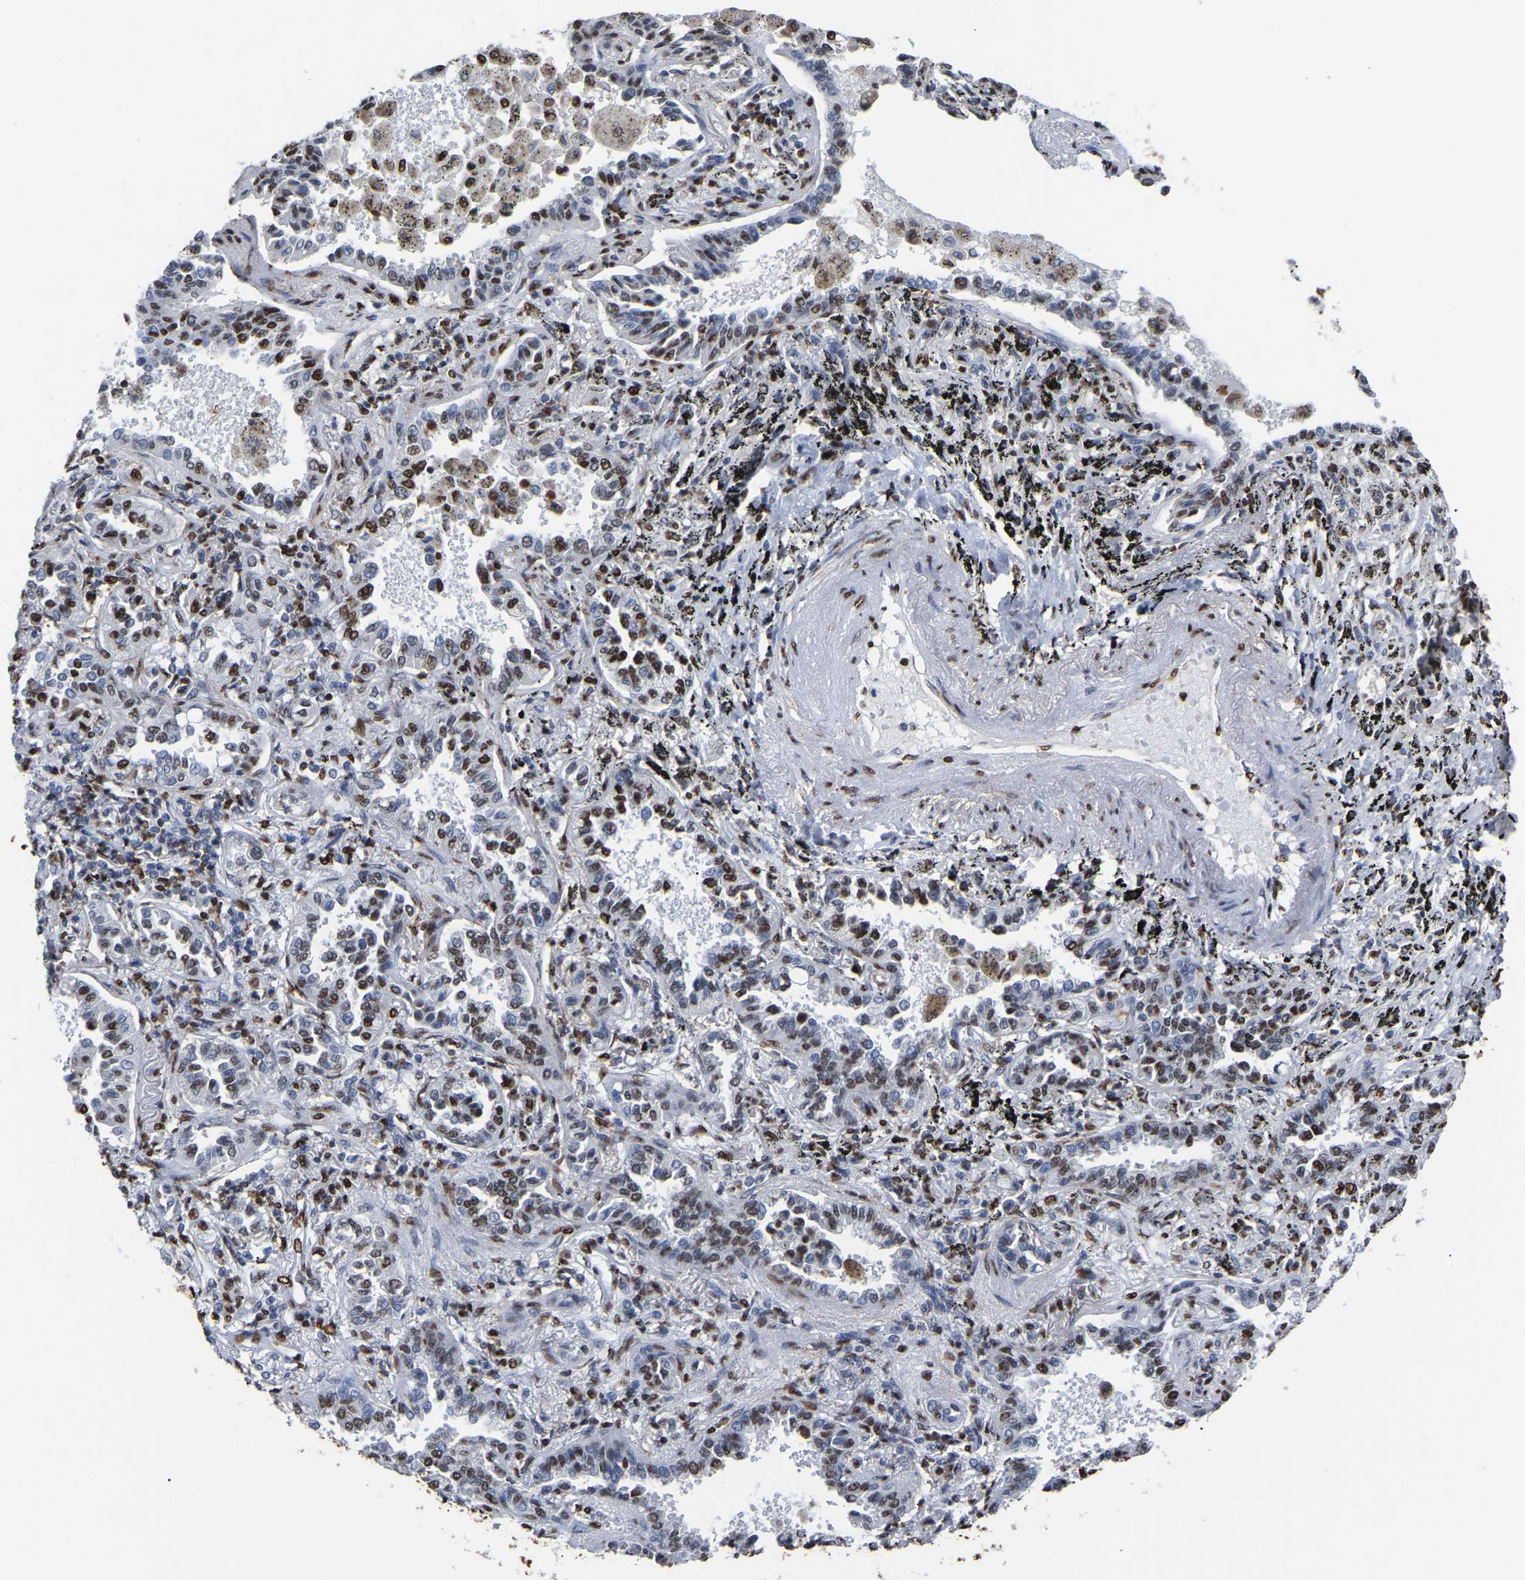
{"staining": {"intensity": "moderate", "quantity": "25%-75%", "location": "nuclear"}, "tissue": "lung cancer", "cell_type": "Tumor cells", "image_type": "cancer", "snomed": [{"axis": "morphology", "description": "Normal tissue, NOS"}, {"axis": "morphology", "description": "Adenocarcinoma, NOS"}, {"axis": "topography", "description": "Lung"}], "caption": "Immunohistochemical staining of human lung cancer (adenocarcinoma) exhibits medium levels of moderate nuclear expression in approximately 25%-75% of tumor cells.", "gene": "RBL2", "patient": {"sex": "male", "age": 59}}